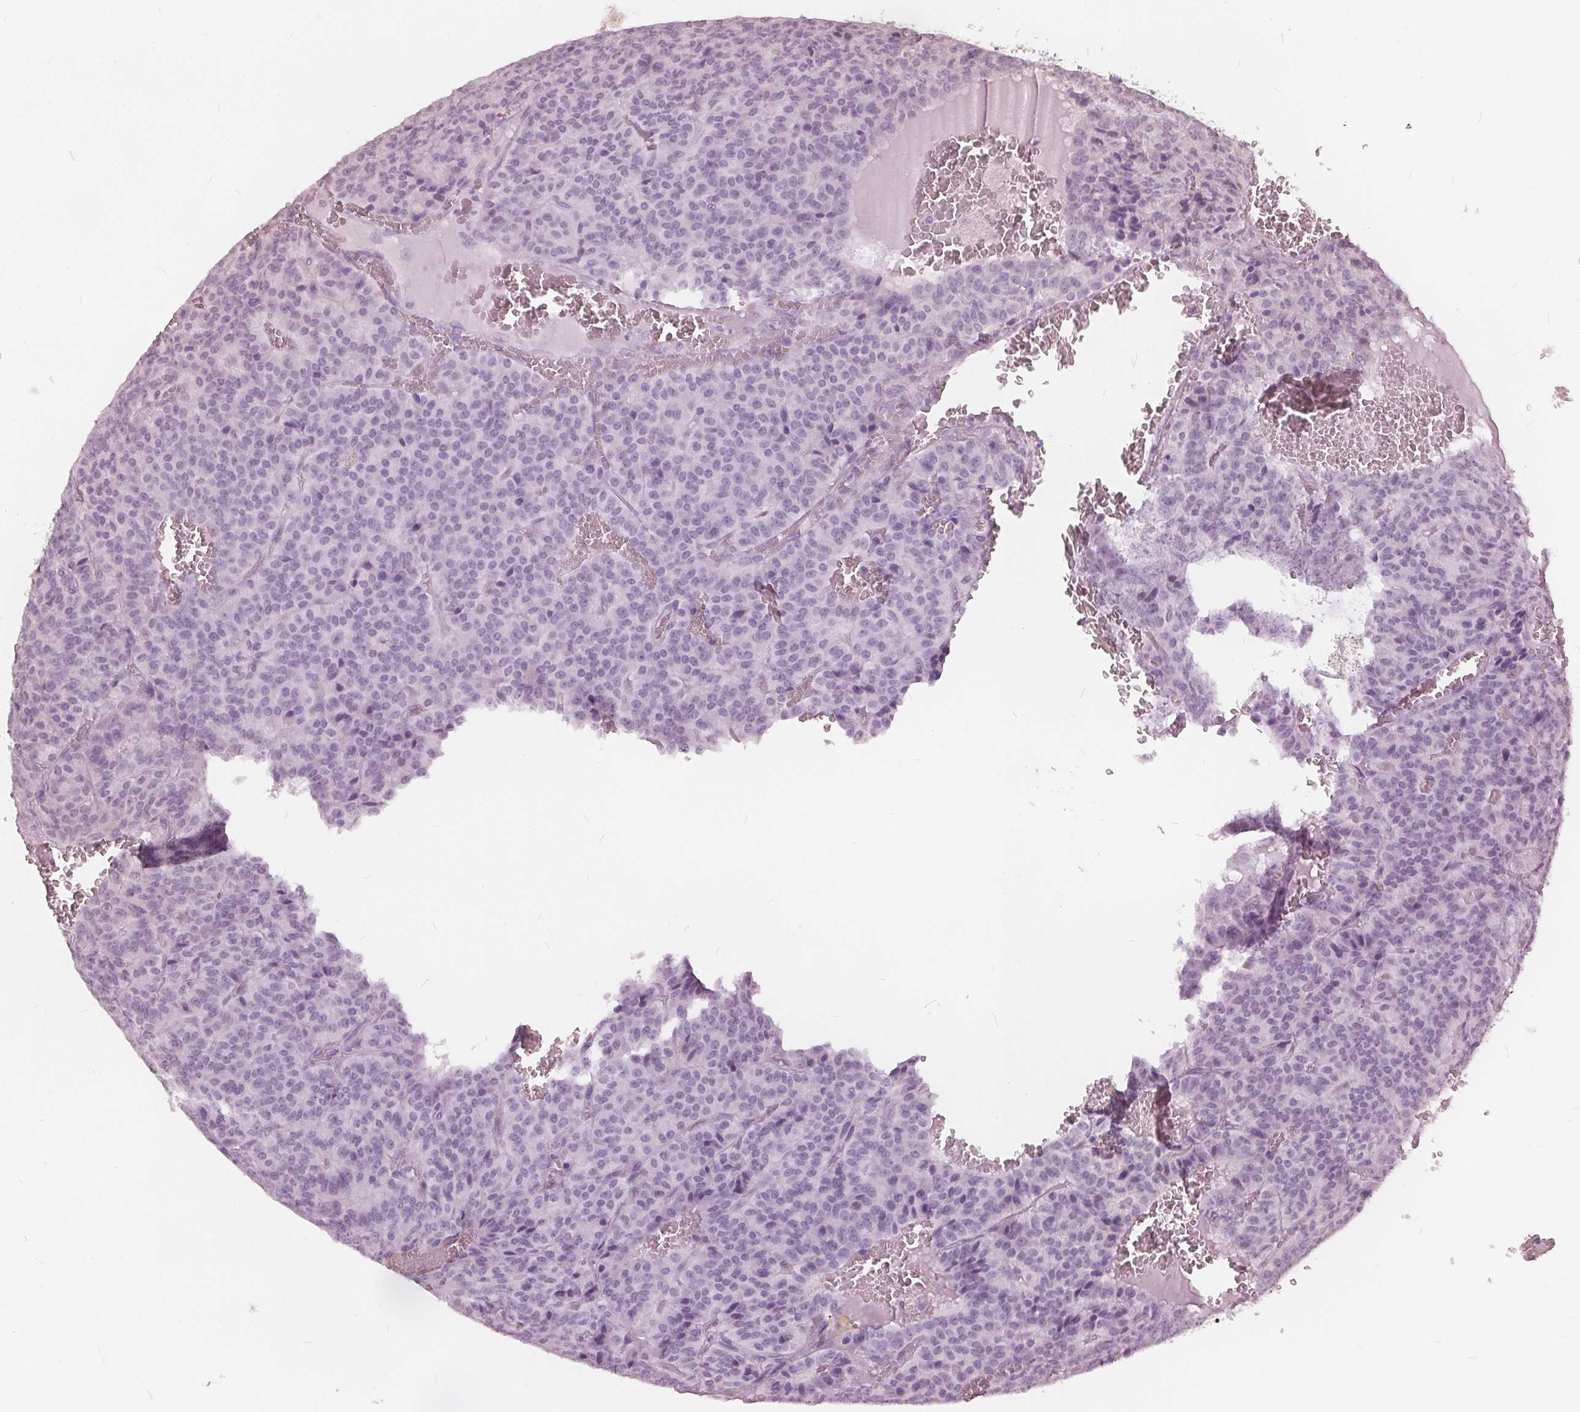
{"staining": {"intensity": "negative", "quantity": "none", "location": "none"}, "tissue": "carcinoid", "cell_type": "Tumor cells", "image_type": "cancer", "snomed": [{"axis": "morphology", "description": "Carcinoid, malignant, NOS"}, {"axis": "topography", "description": "Lung"}], "caption": "The image displays no staining of tumor cells in carcinoid.", "gene": "KLK13", "patient": {"sex": "male", "age": 70}}